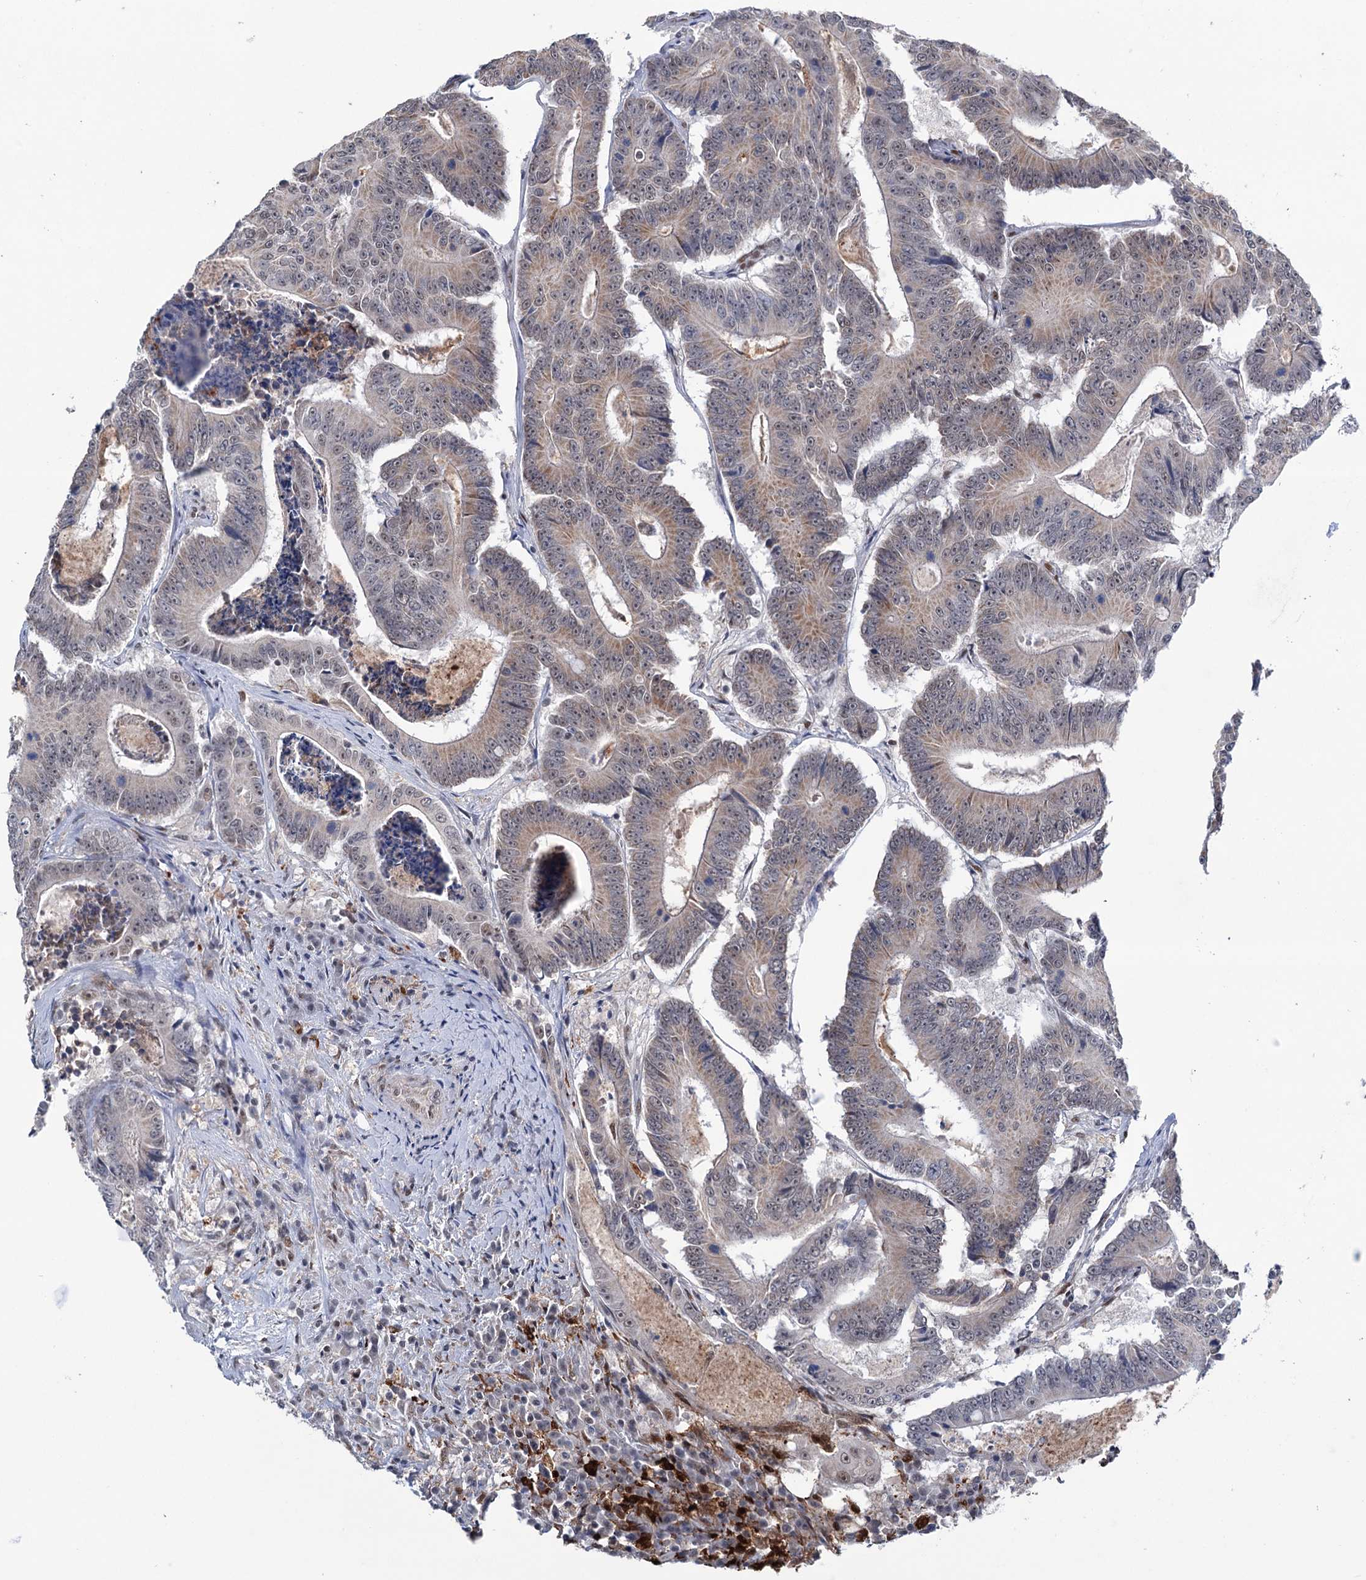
{"staining": {"intensity": "weak", "quantity": "25%-75%", "location": "cytoplasmic/membranous"}, "tissue": "colorectal cancer", "cell_type": "Tumor cells", "image_type": "cancer", "snomed": [{"axis": "morphology", "description": "Adenocarcinoma, NOS"}, {"axis": "topography", "description": "Colon"}], "caption": "Protein staining of colorectal cancer (adenocarcinoma) tissue reveals weak cytoplasmic/membranous staining in about 25%-75% of tumor cells. (Stains: DAB in brown, nuclei in blue, Microscopy: brightfield microscopy at high magnification).", "gene": "FAM53A", "patient": {"sex": "male", "age": 83}}